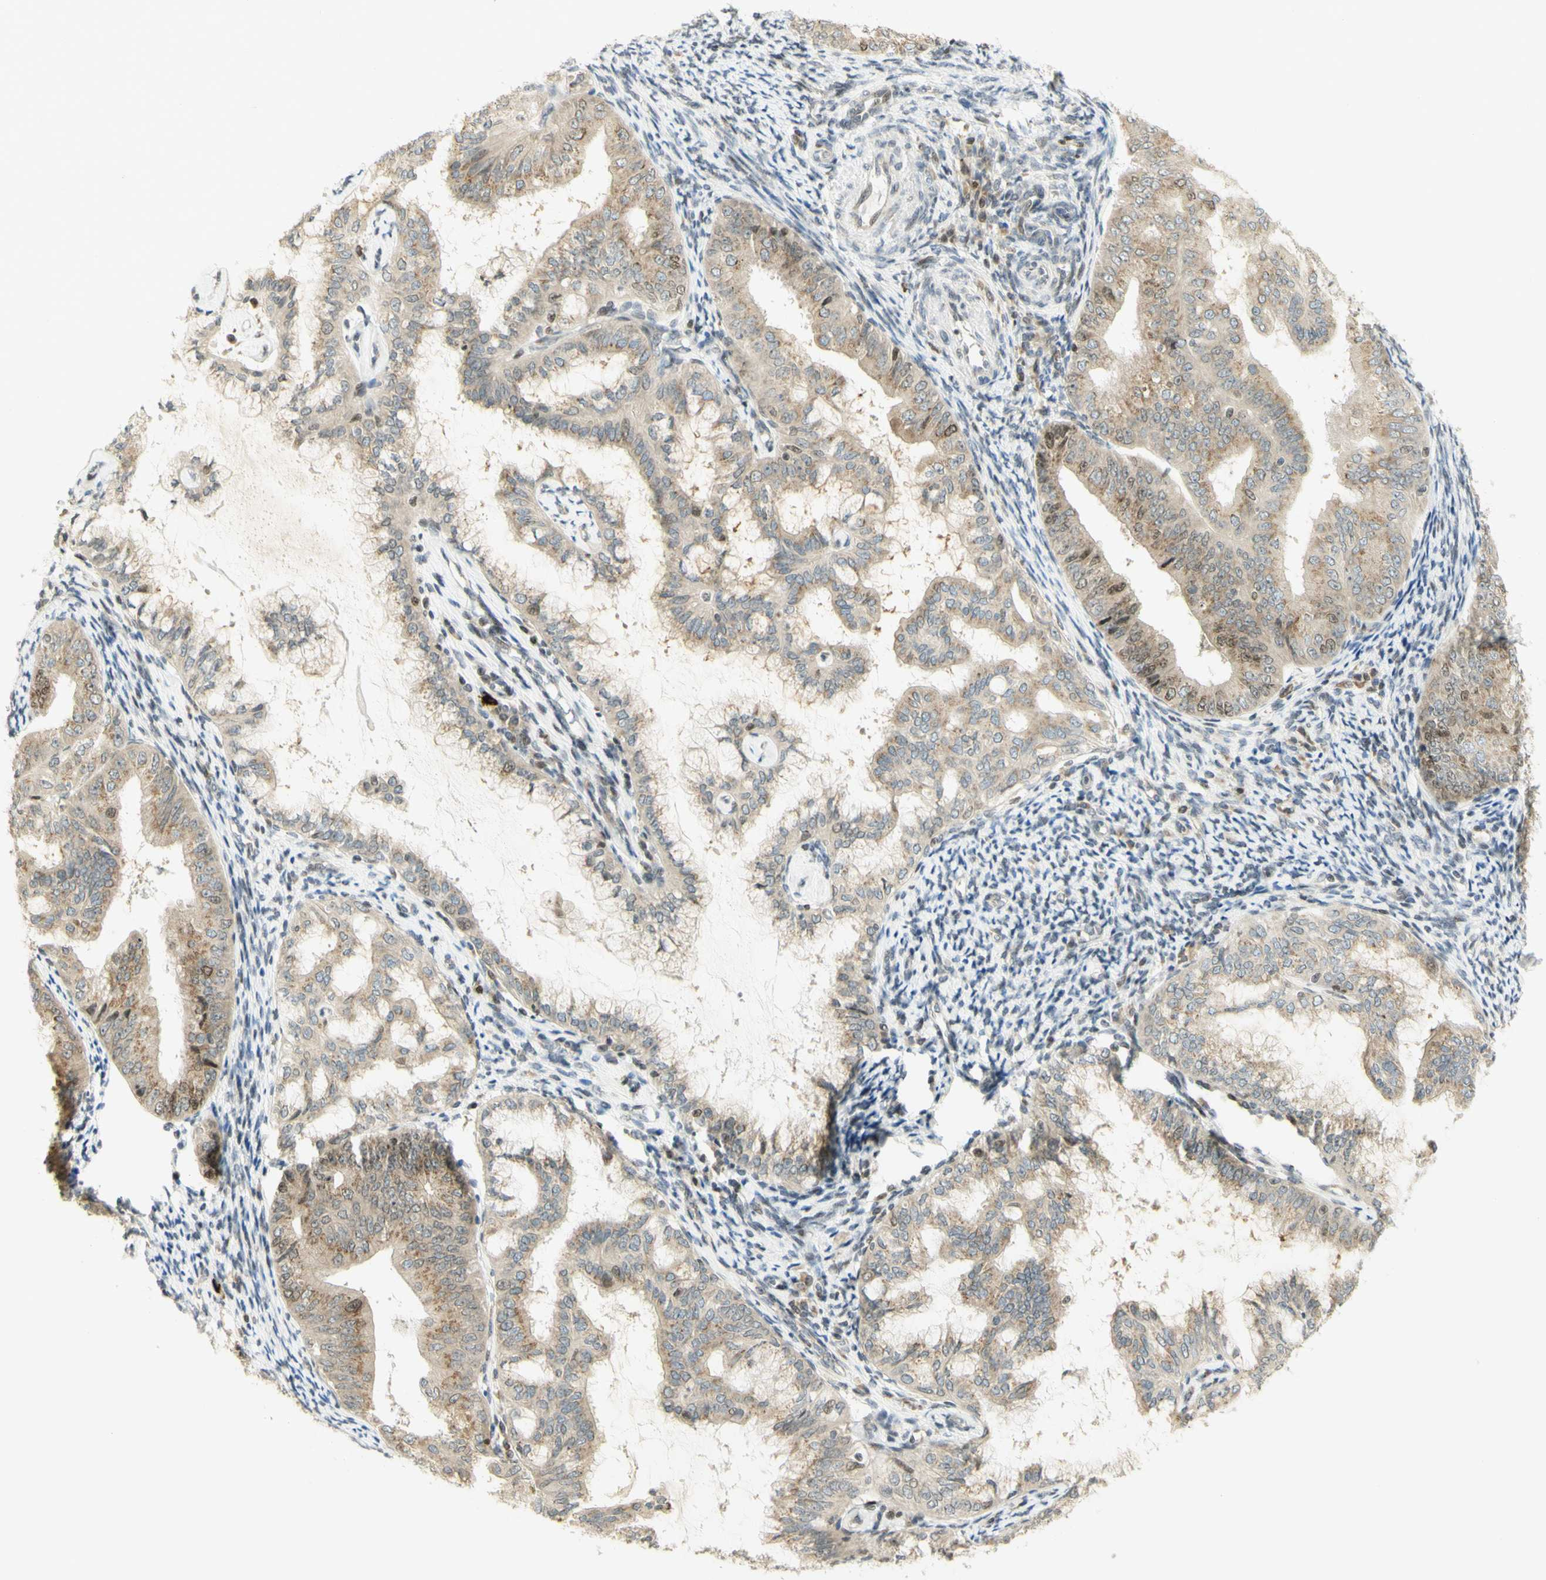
{"staining": {"intensity": "weak", "quantity": ">75%", "location": "cytoplasmic/membranous,nuclear"}, "tissue": "endometrial cancer", "cell_type": "Tumor cells", "image_type": "cancer", "snomed": [{"axis": "morphology", "description": "Adenocarcinoma, NOS"}, {"axis": "topography", "description": "Endometrium"}], "caption": "Protein expression analysis of human endometrial adenocarcinoma reveals weak cytoplasmic/membranous and nuclear positivity in approximately >75% of tumor cells. (IHC, brightfield microscopy, high magnification).", "gene": "KIF11", "patient": {"sex": "female", "age": 63}}